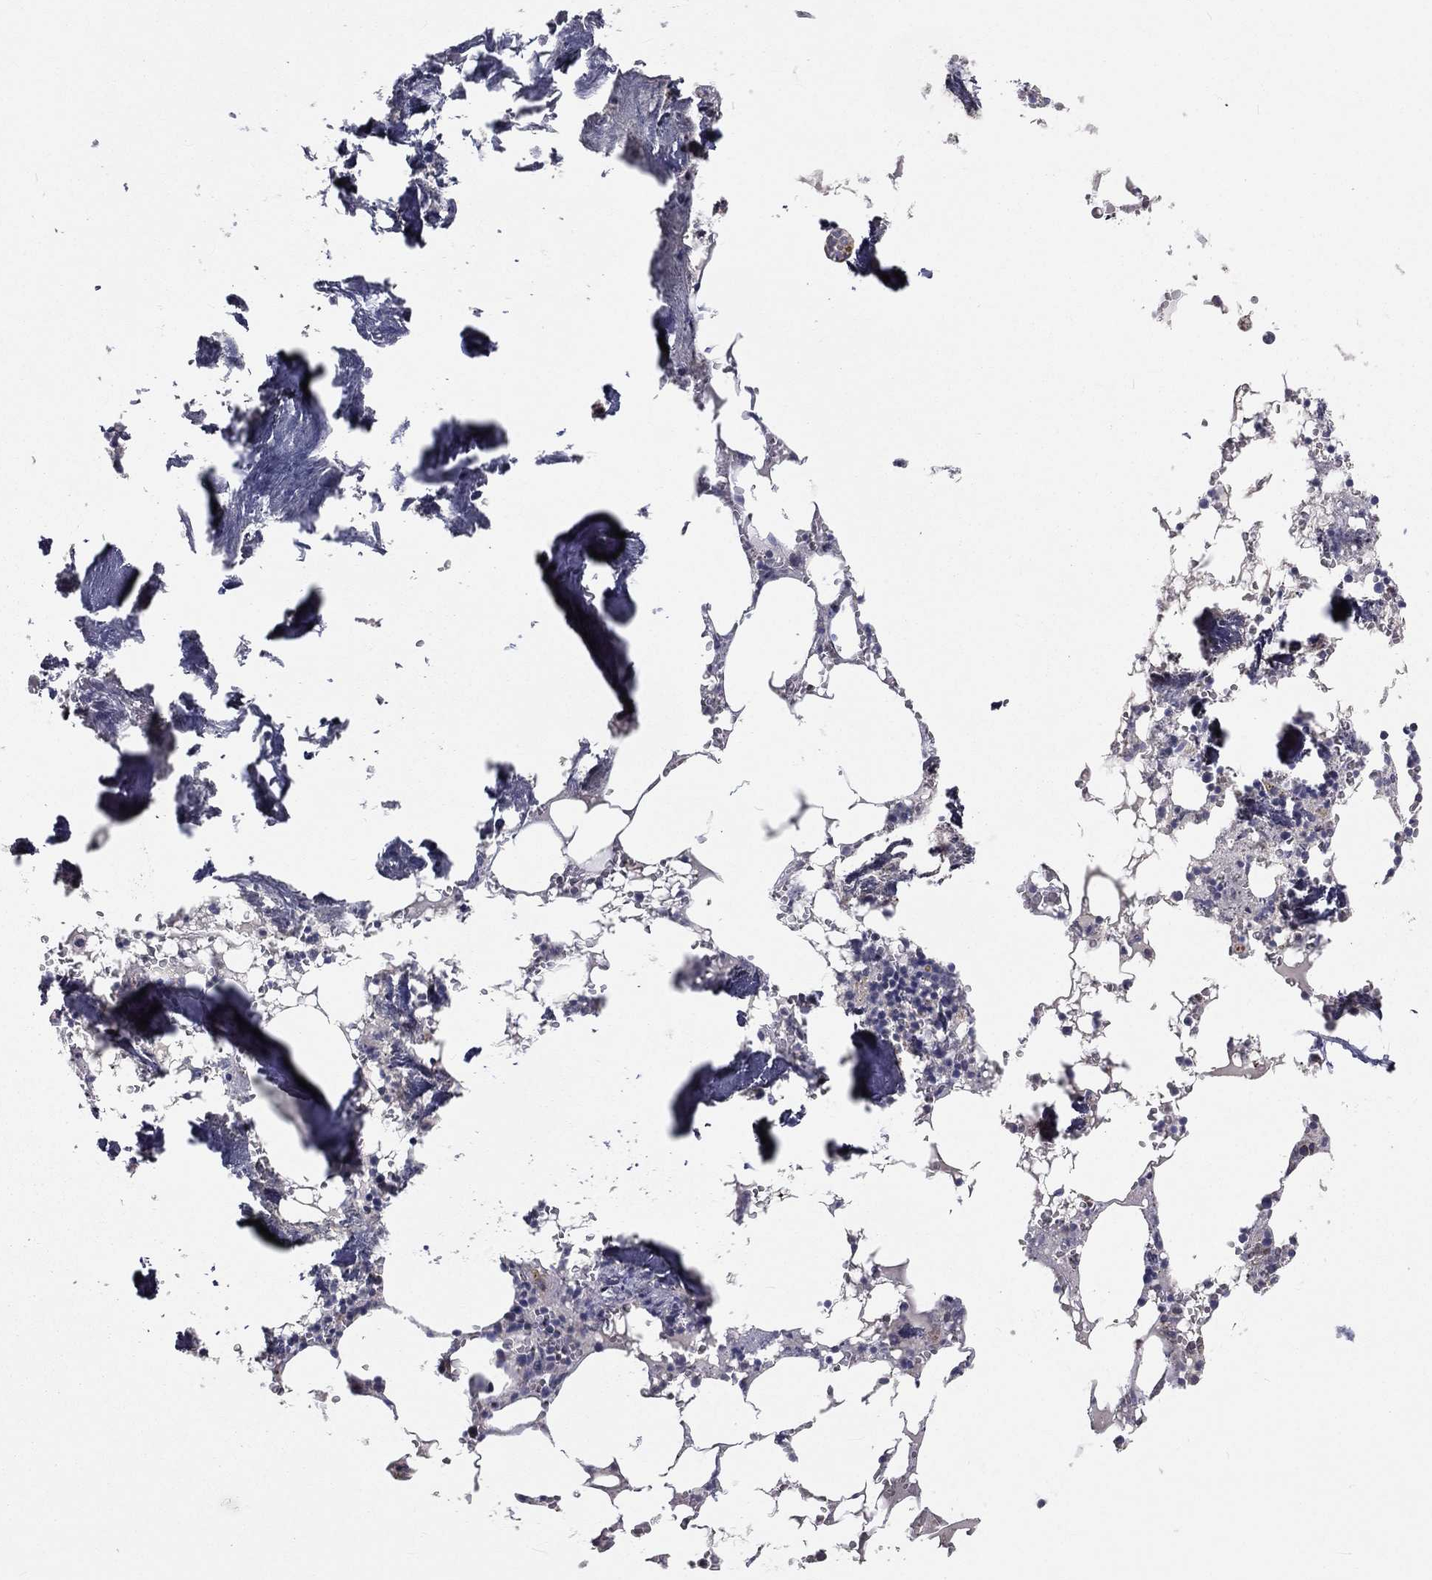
{"staining": {"intensity": "negative", "quantity": "none", "location": "none"}, "tissue": "bone marrow", "cell_type": "Hematopoietic cells", "image_type": "normal", "snomed": [{"axis": "morphology", "description": "Normal tissue, NOS"}, {"axis": "topography", "description": "Bone marrow"}], "caption": "An IHC histopathology image of benign bone marrow is shown. There is no staining in hematopoietic cells of bone marrow.", "gene": "HADH", "patient": {"sex": "female", "age": 64}}